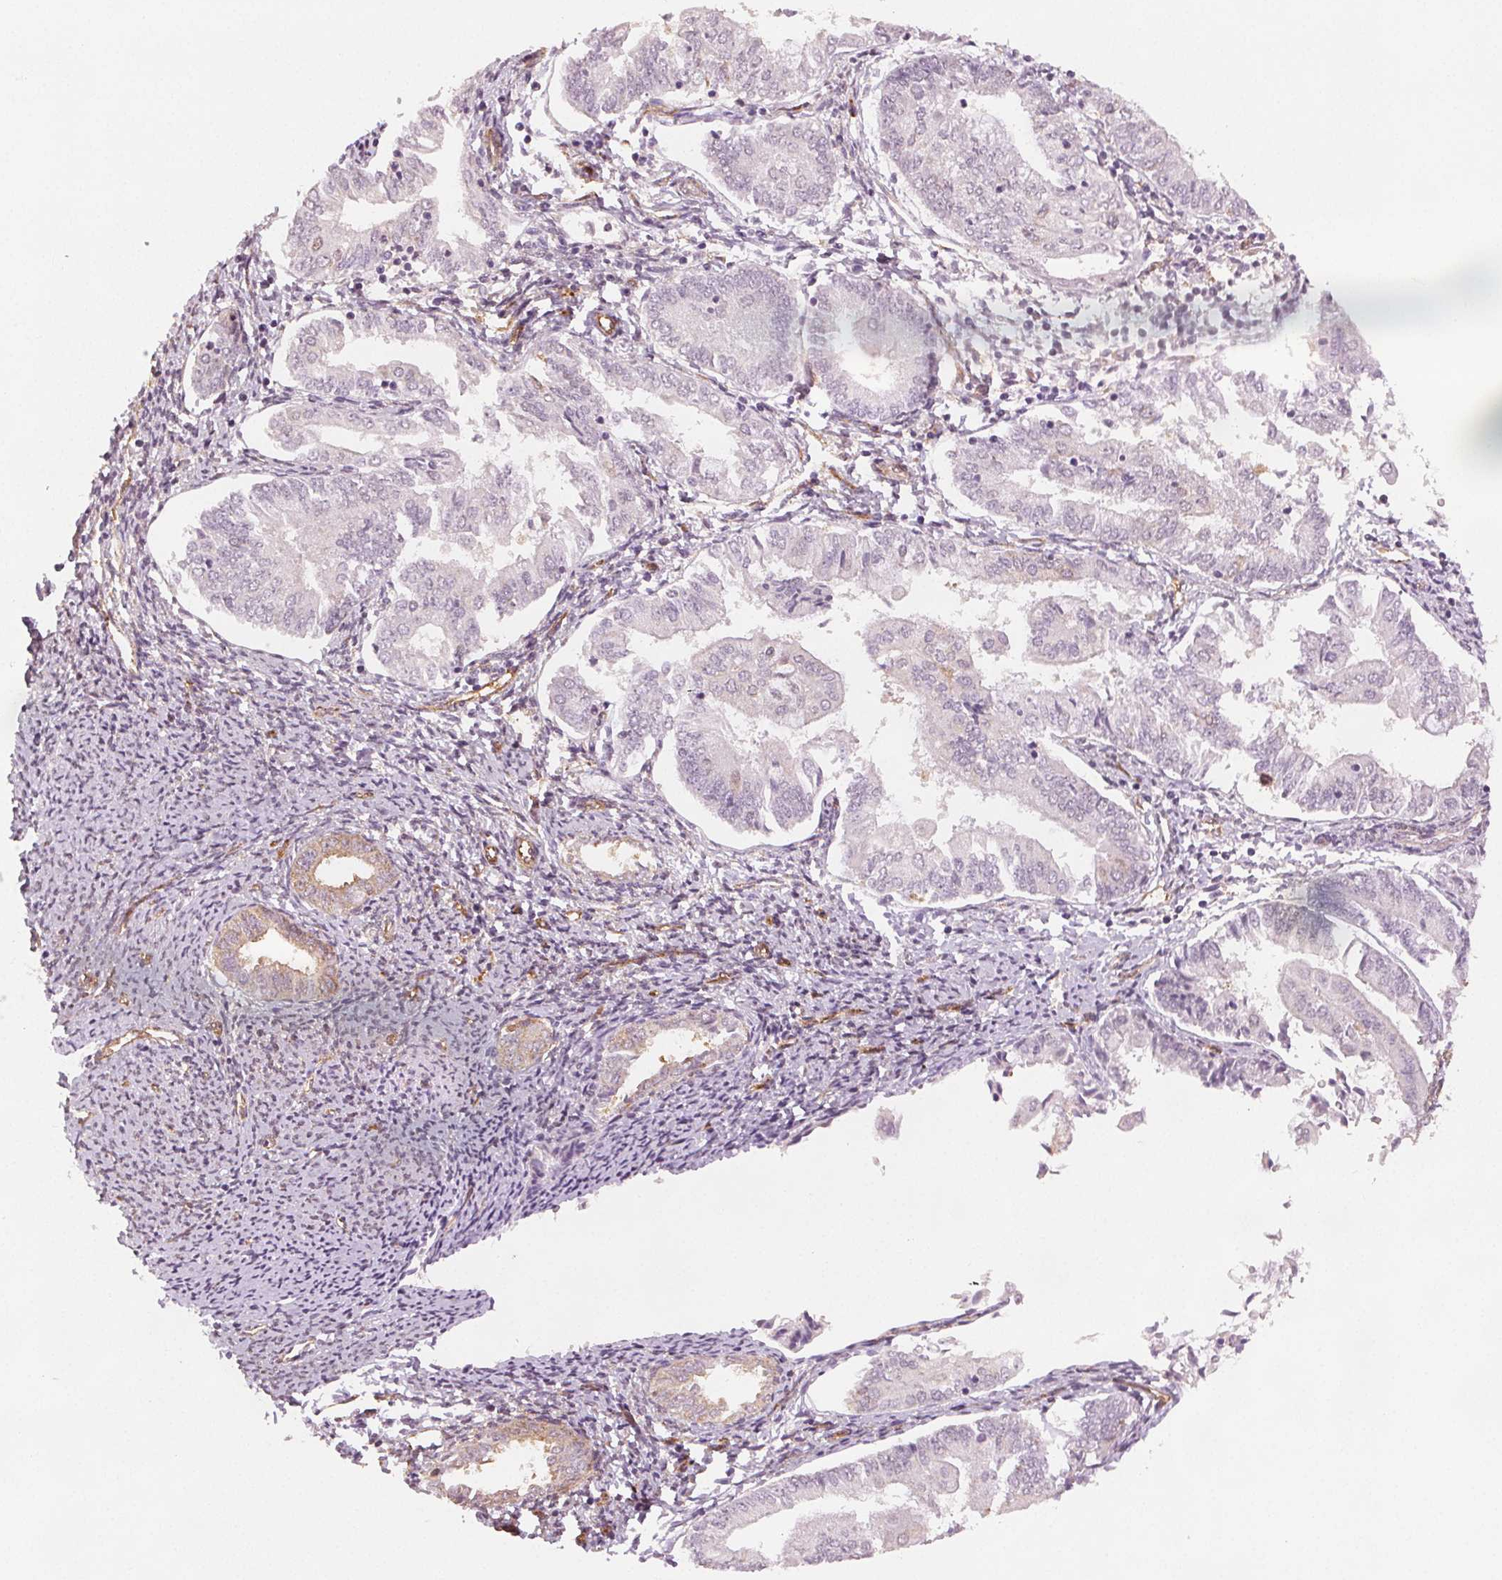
{"staining": {"intensity": "negative", "quantity": "none", "location": "none"}, "tissue": "endometrial cancer", "cell_type": "Tumor cells", "image_type": "cancer", "snomed": [{"axis": "morphology", "description": "Adenocarcinoma, NOS"}, {"axis": "topography", "description": "Endometrium"}], "caption": "DAB (3,3'-diaminobenzidine) immunohistochemical staining of human endometrial cancer (adenocarcinoma) demonstrates no significant expression in tumor cells. Brightfield microscopy of immunohistochemistry (IHC) stained with DAB (brown) and hematoxylin (blue), captured at high magnification.", "gene": "DIAPH2", "patient": {"sex": "female", "age": 55}}